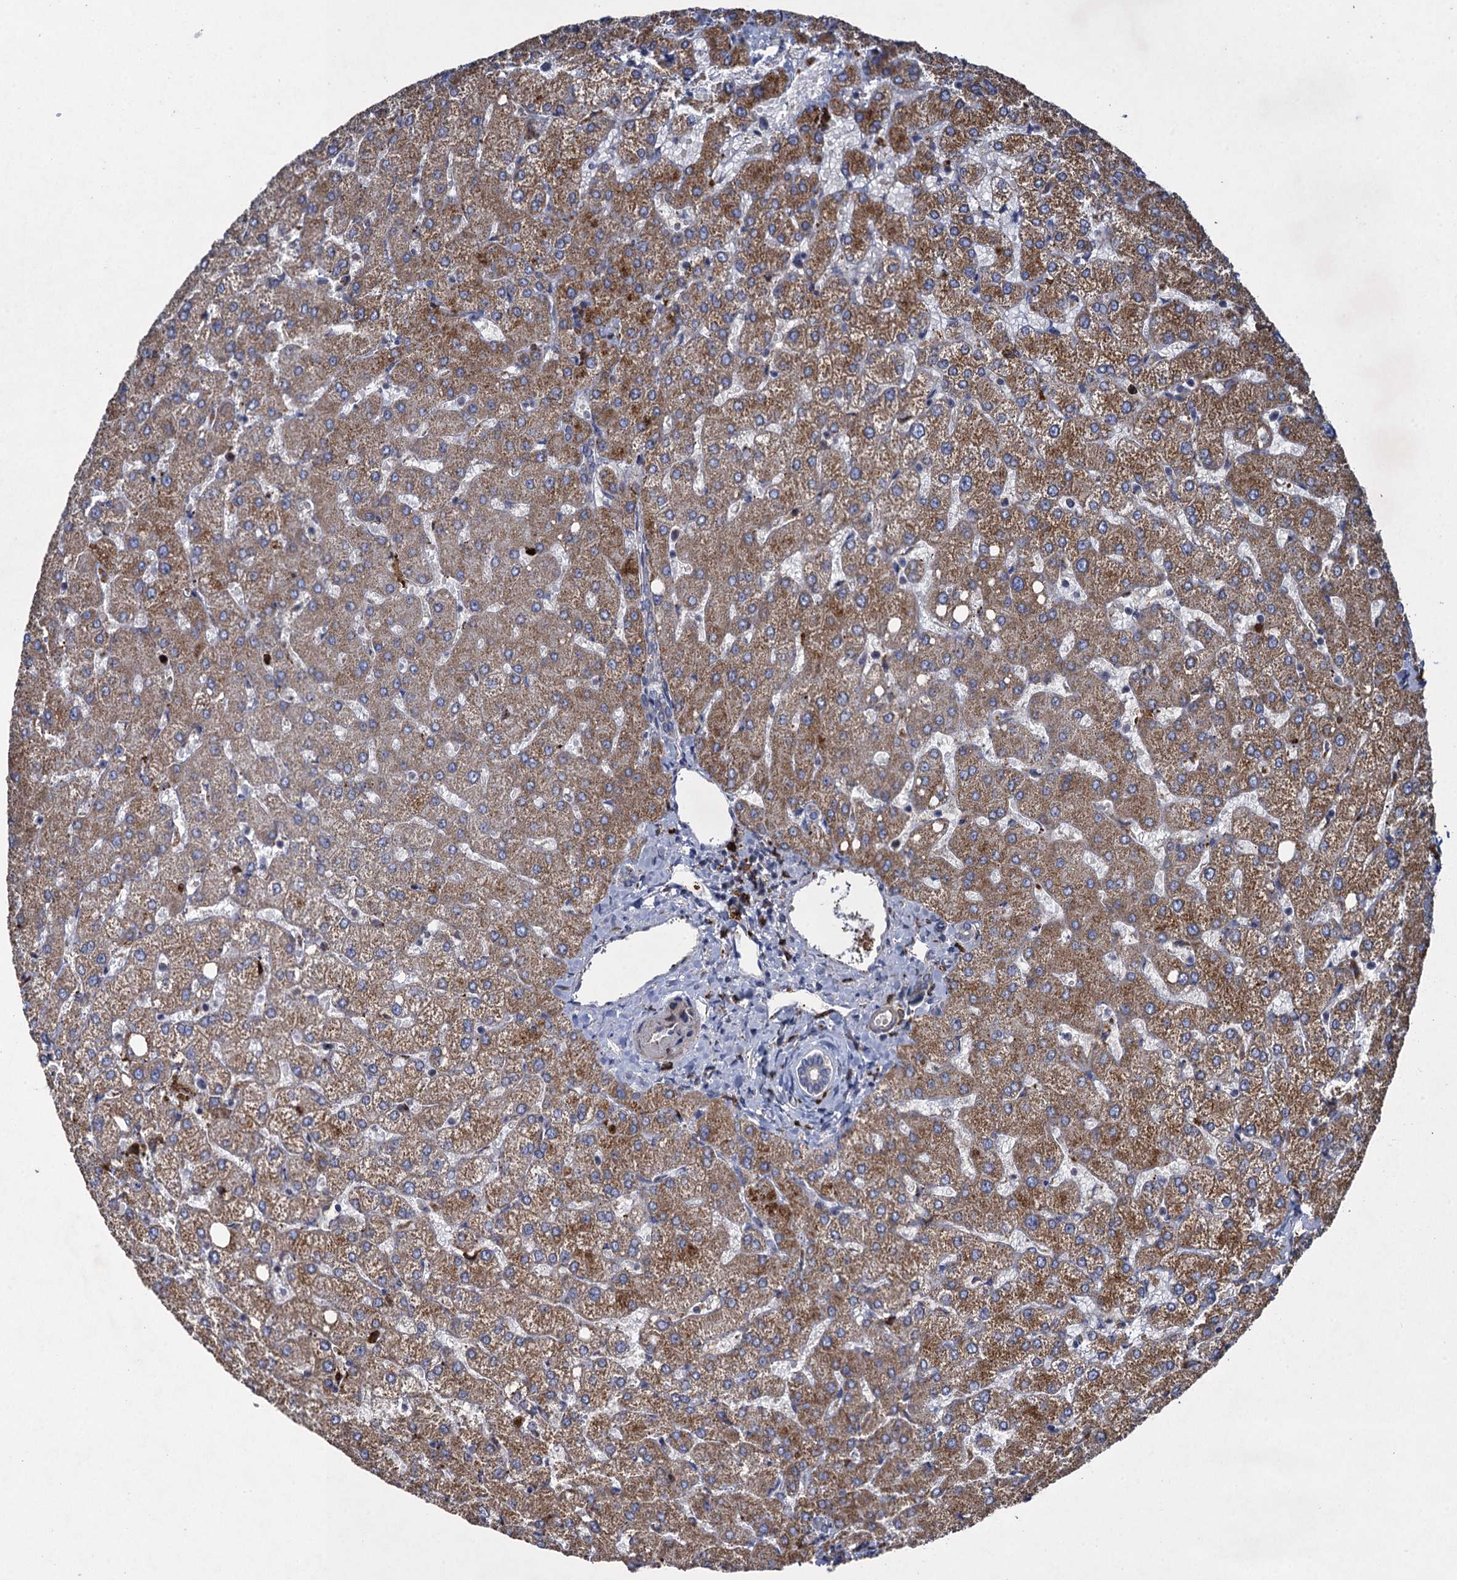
{"staining": {"intensity": "negative", "quantity": "none", "location": "none"}, "tissue": "liver", "cell_type": "Cholangiocytes", "image_type": "normal", "snomed": [{"axis": "morphology", "description": "Normal tissue, NOS"}, {"axis": "topography", "description": "Liver"}], "caption": "Immunohistochemical staining of normal liver exhibits no significant staining in cholangiocytes.", "gene": "TXNDC11", "patient": {"sex": "female", "age": 54}}